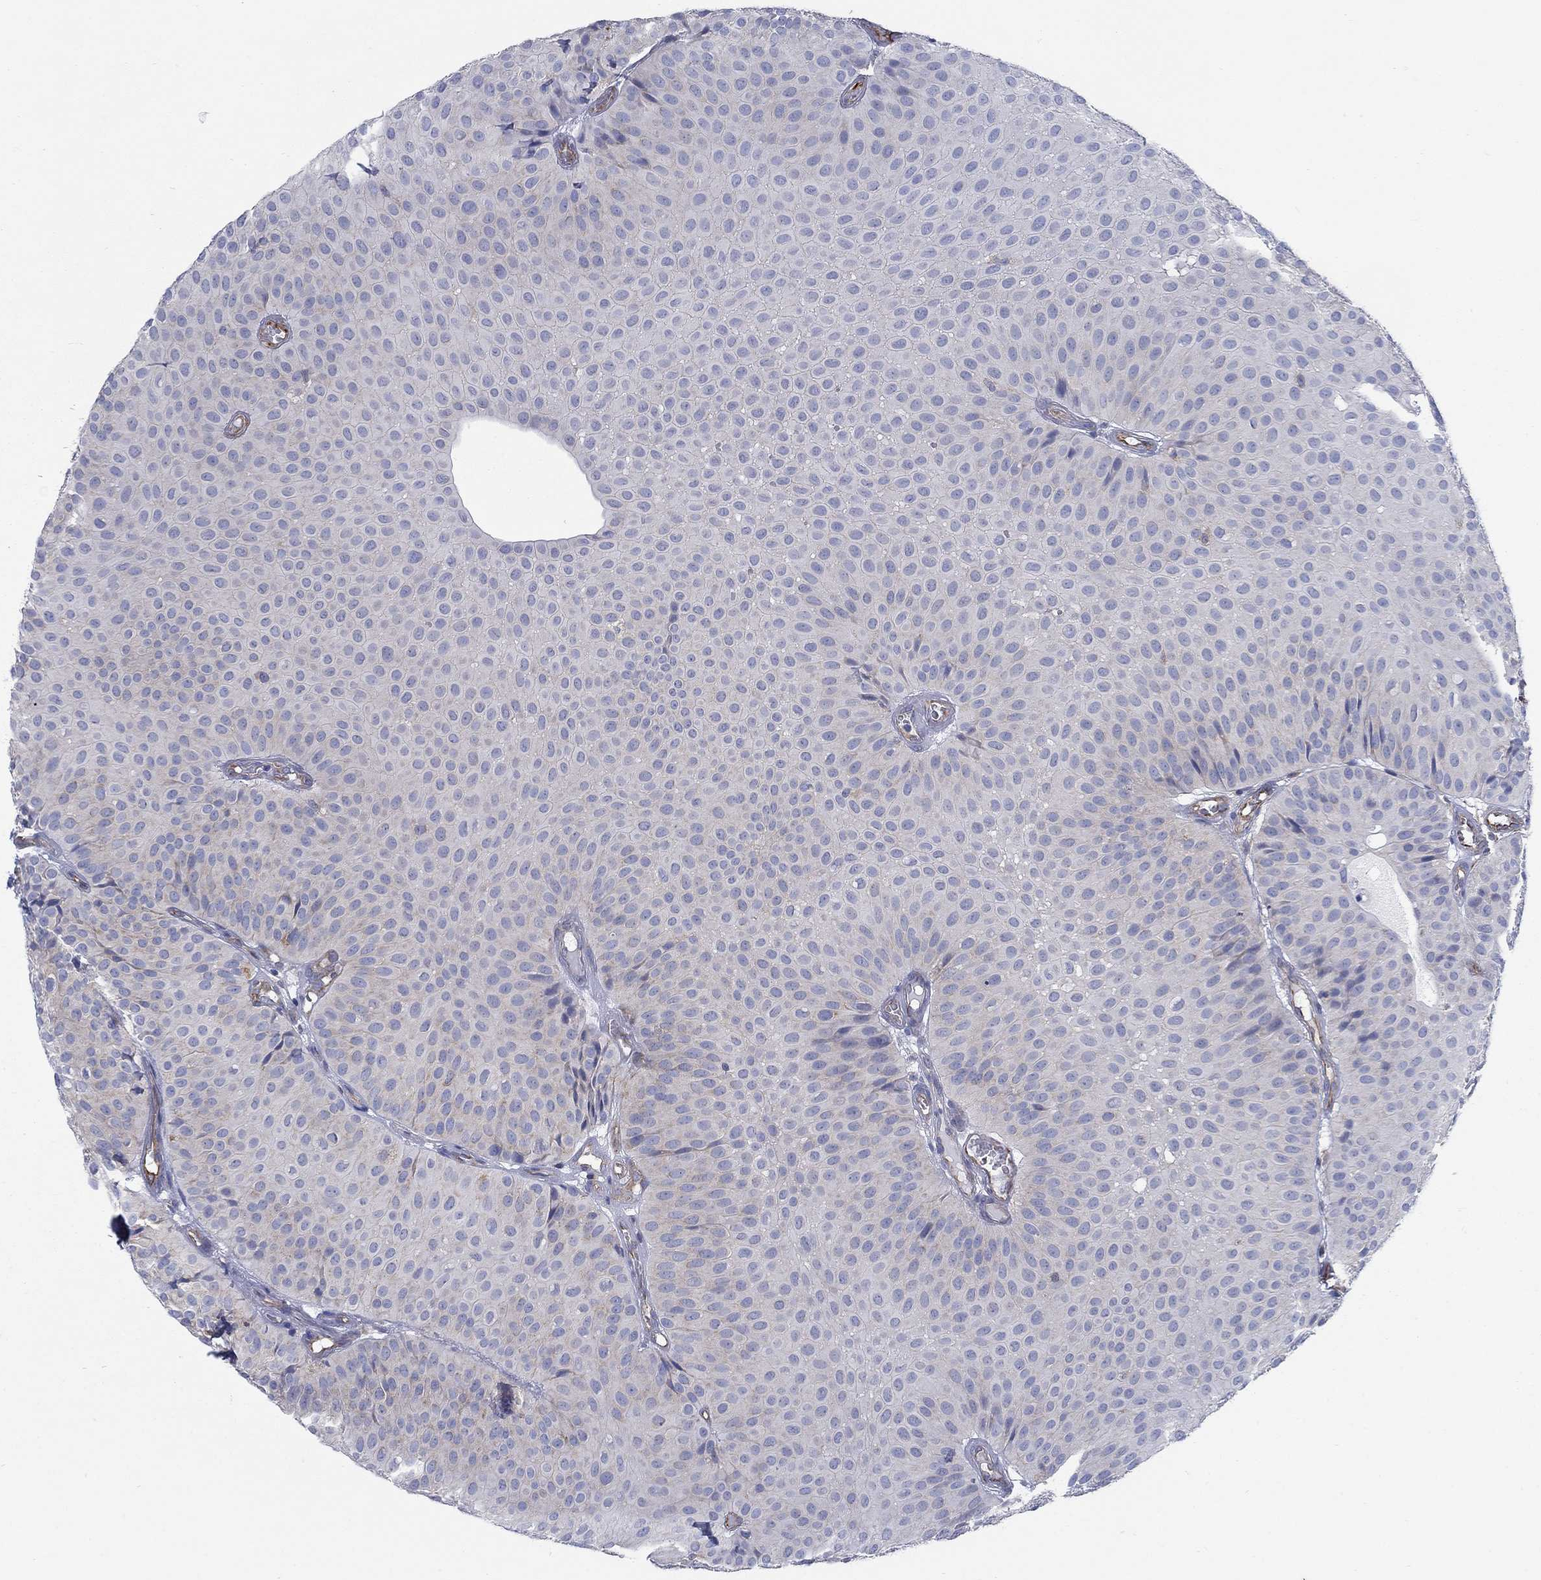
{"staining": {"intensity": "weak", "quantity": "25%-75%", "location": "cytoplasmic/membranous"}, "tissue": "urothelial cancer", "cell_type": "Tumor cells", "image_type": "cancer", "snomed": [{"axis": "morphology", "description": "Urothelial carcinoma, Low grade"}, {"axis": "topography", "description": "Urinary bladder"}], "caption": "Human urothelial cancer stained for a protein (brown) demonstrates weak cytoplasmic/membranous positive positivity in approximately 25%-75% of tumor cells.", "gene": "TMEM59", "patient": {"sex": "male", "age": 64}}